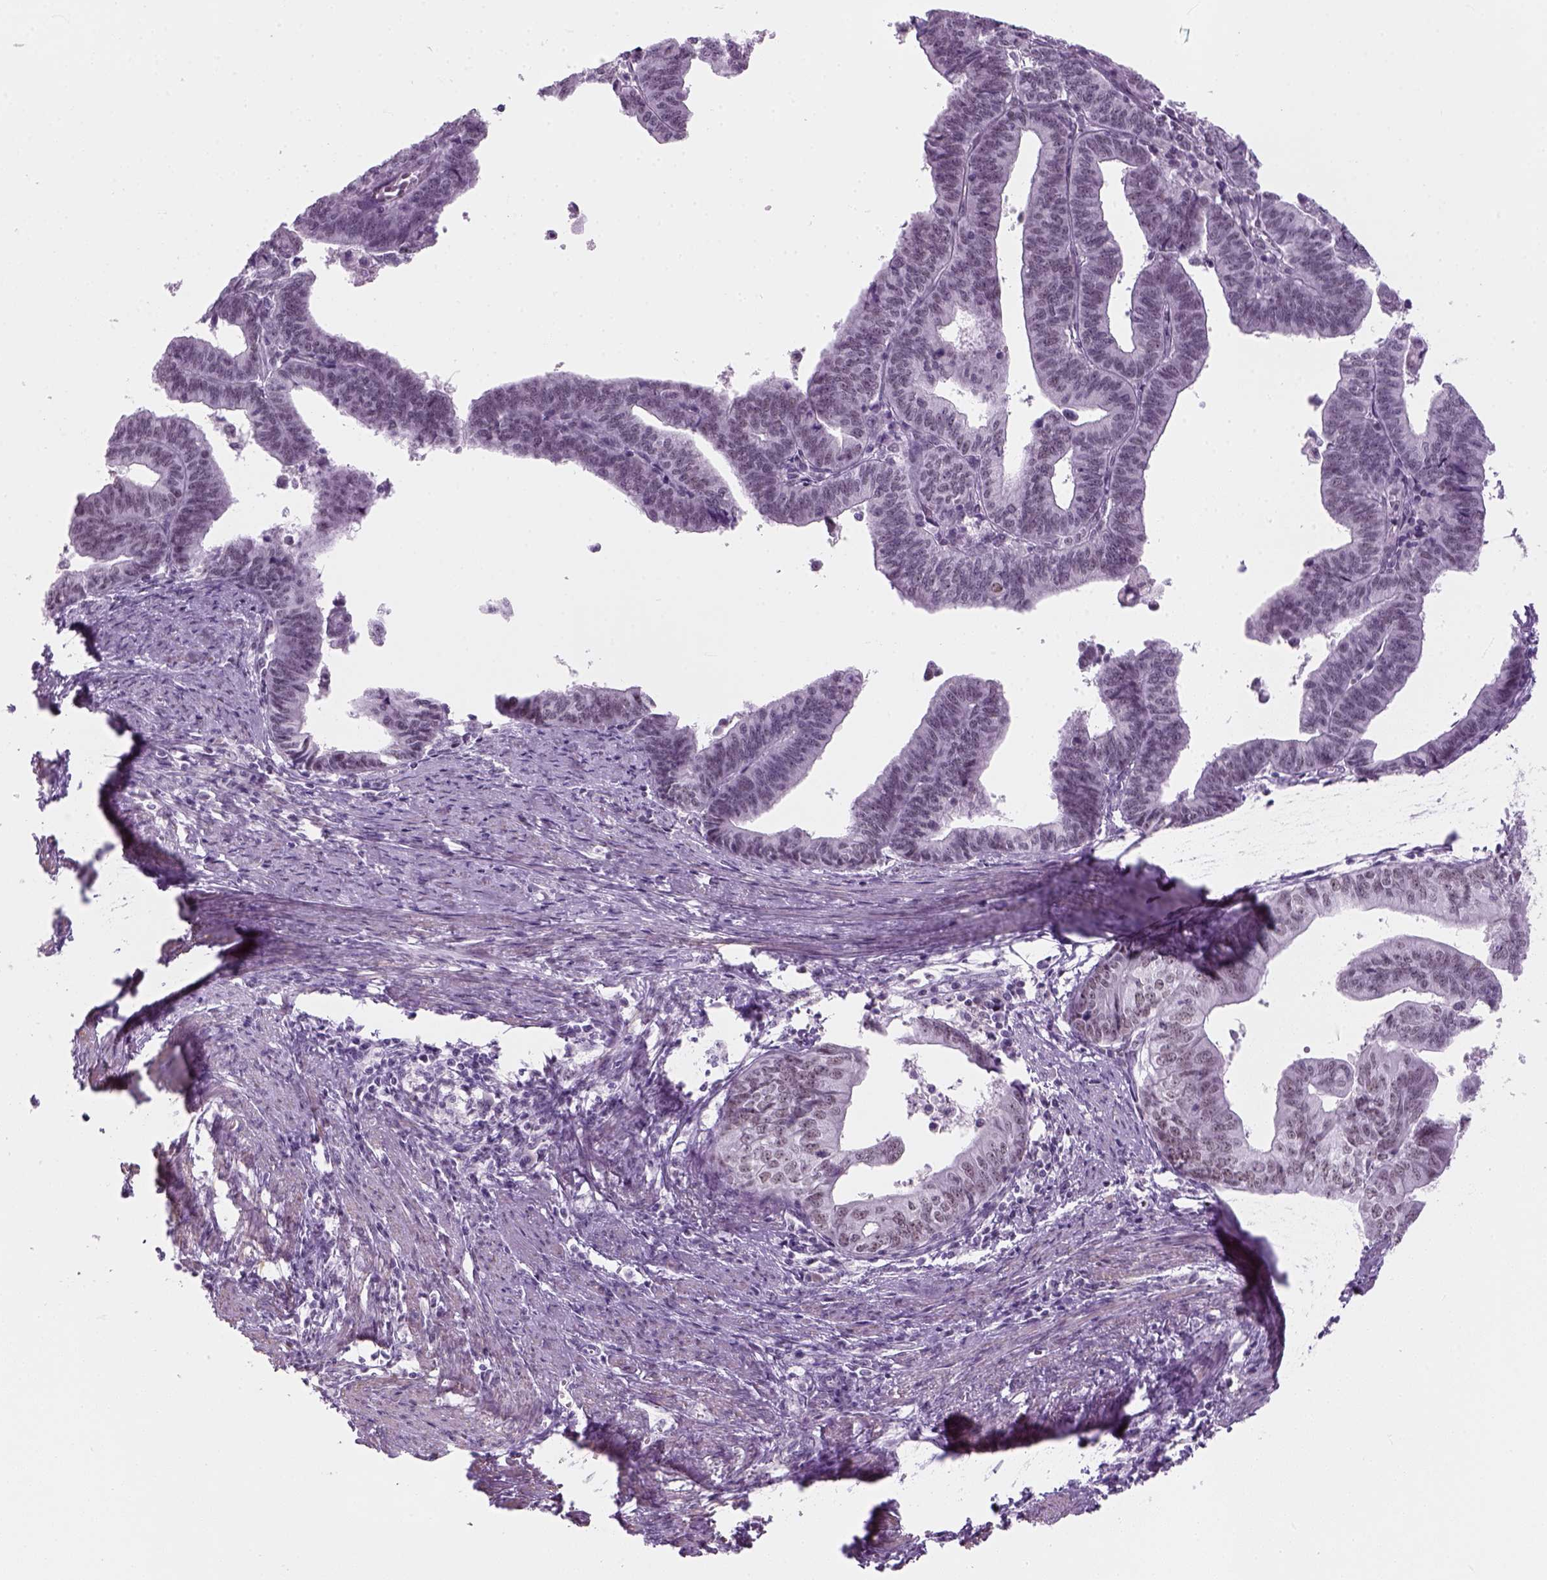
{"staining": {"intensity": "negative", "quantity": "none", "location": "none"}, "tissue": "endometrial cancer", "cell_type": "Tumor cells", "image_type": "cancer", "snomed": [{"axis": "morphology", "description": "Adenocarcinoma, NOS"}, {"axis": "topography", "description": "Endometrium"}], "caption": "A high-resolution image shows immunohistochemistry staining of adenocarcinoma (endometrial), which demonstrates no significant positivity in tumor cells.", "gene": "ZNF865", "patient": {"sex": "female", "age": 65}}